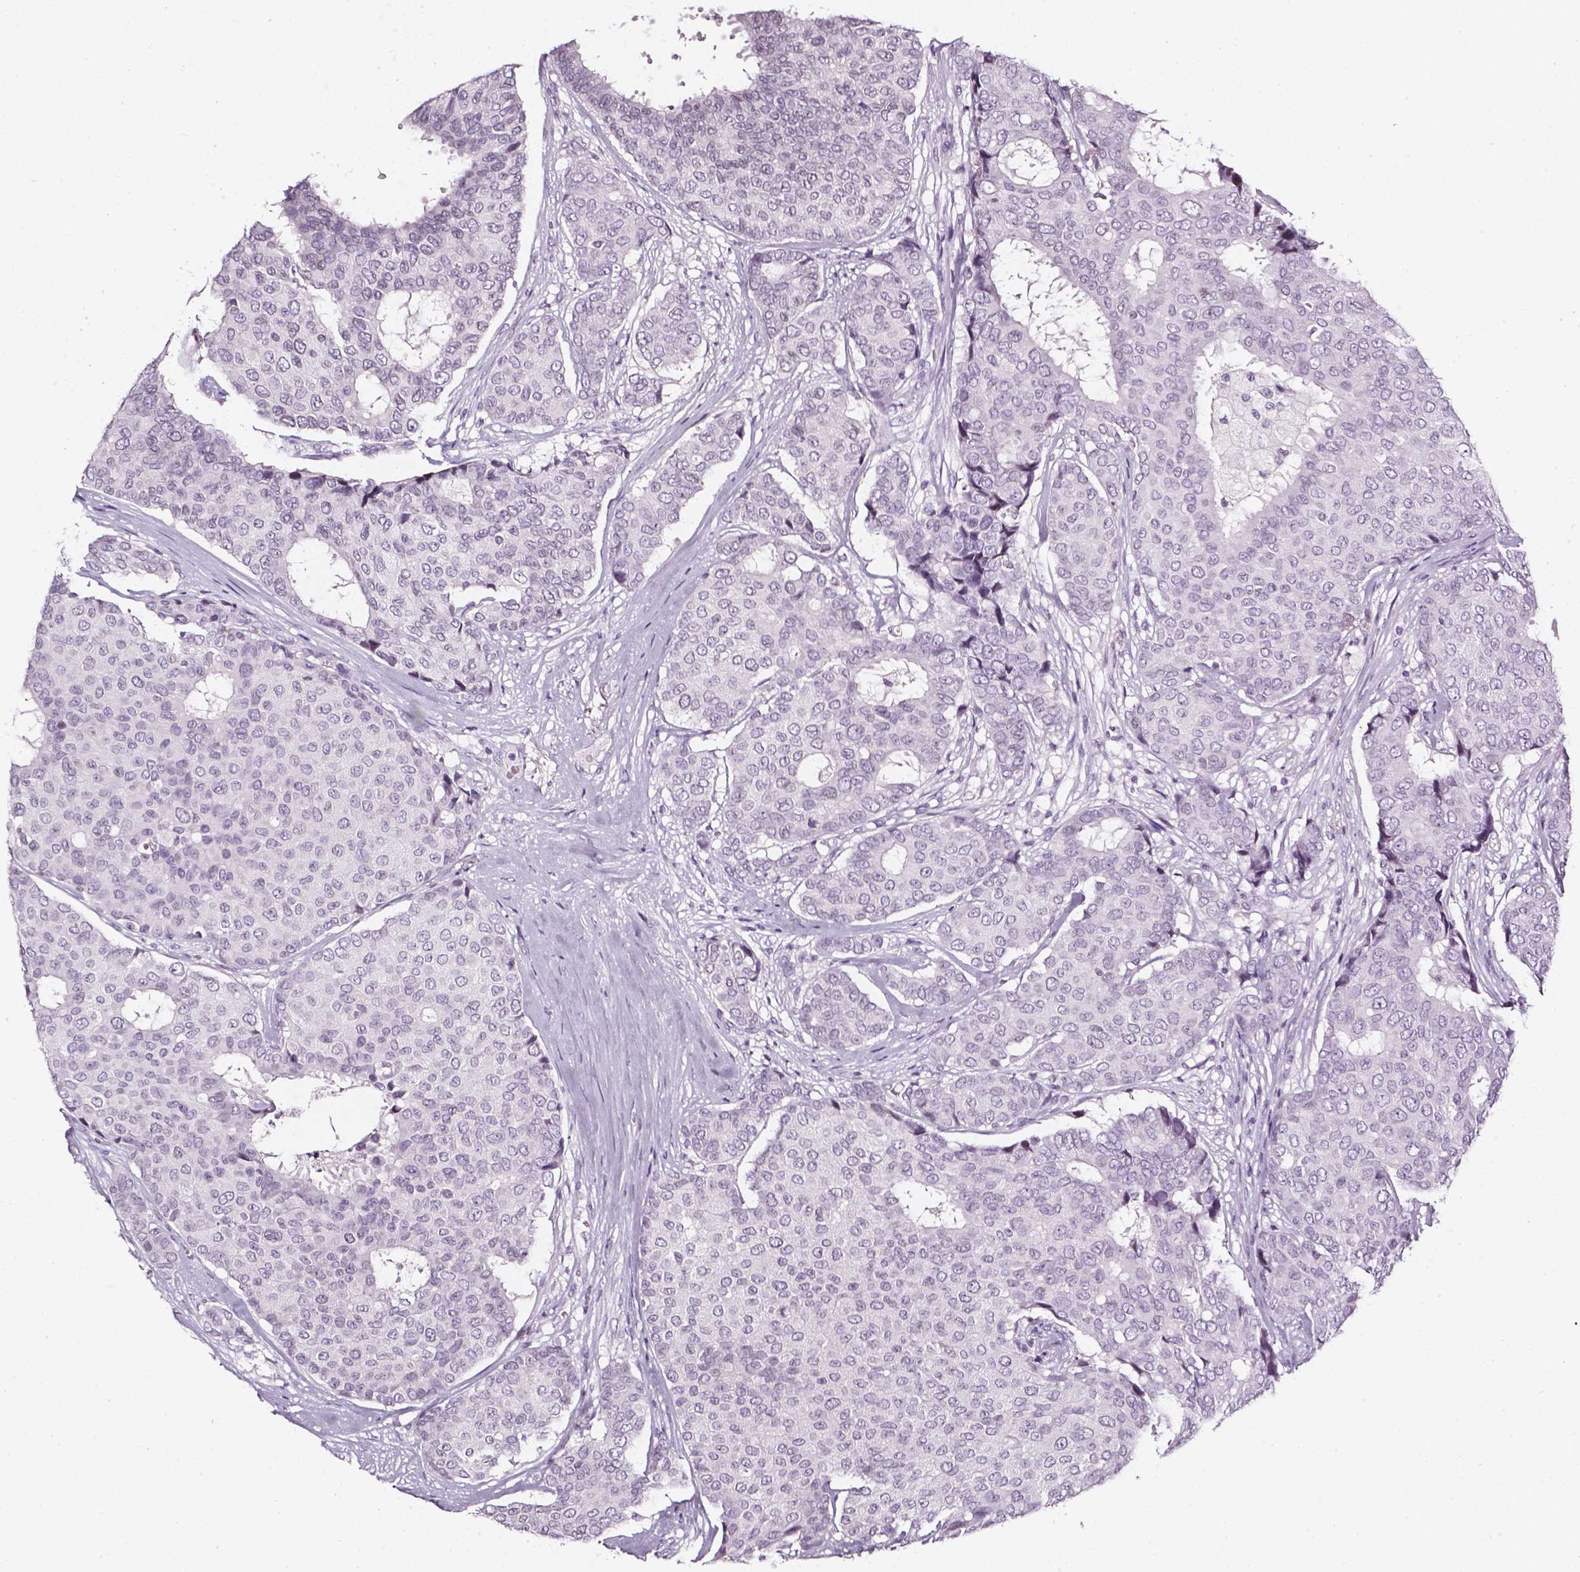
{"staining": {"intensity": "negative", "quantity": "none", "location": "none"}, "tissue": "breast cancer", "cell_type": "Tumor cells", "image_type": "cancer", "snomed": [{"axis": "morphology", "description": "Duct carcinoma"}, {"axis": "topography", "description": "Breast"}], "caption": "This is a histopathology image of immunohistochemistry staining of breast cancer (invasive ductal carcinoma), which shows no staining in tumor cells.", "gene": "AKR1B10", "patient": {"sex": "female", "age": 75}}